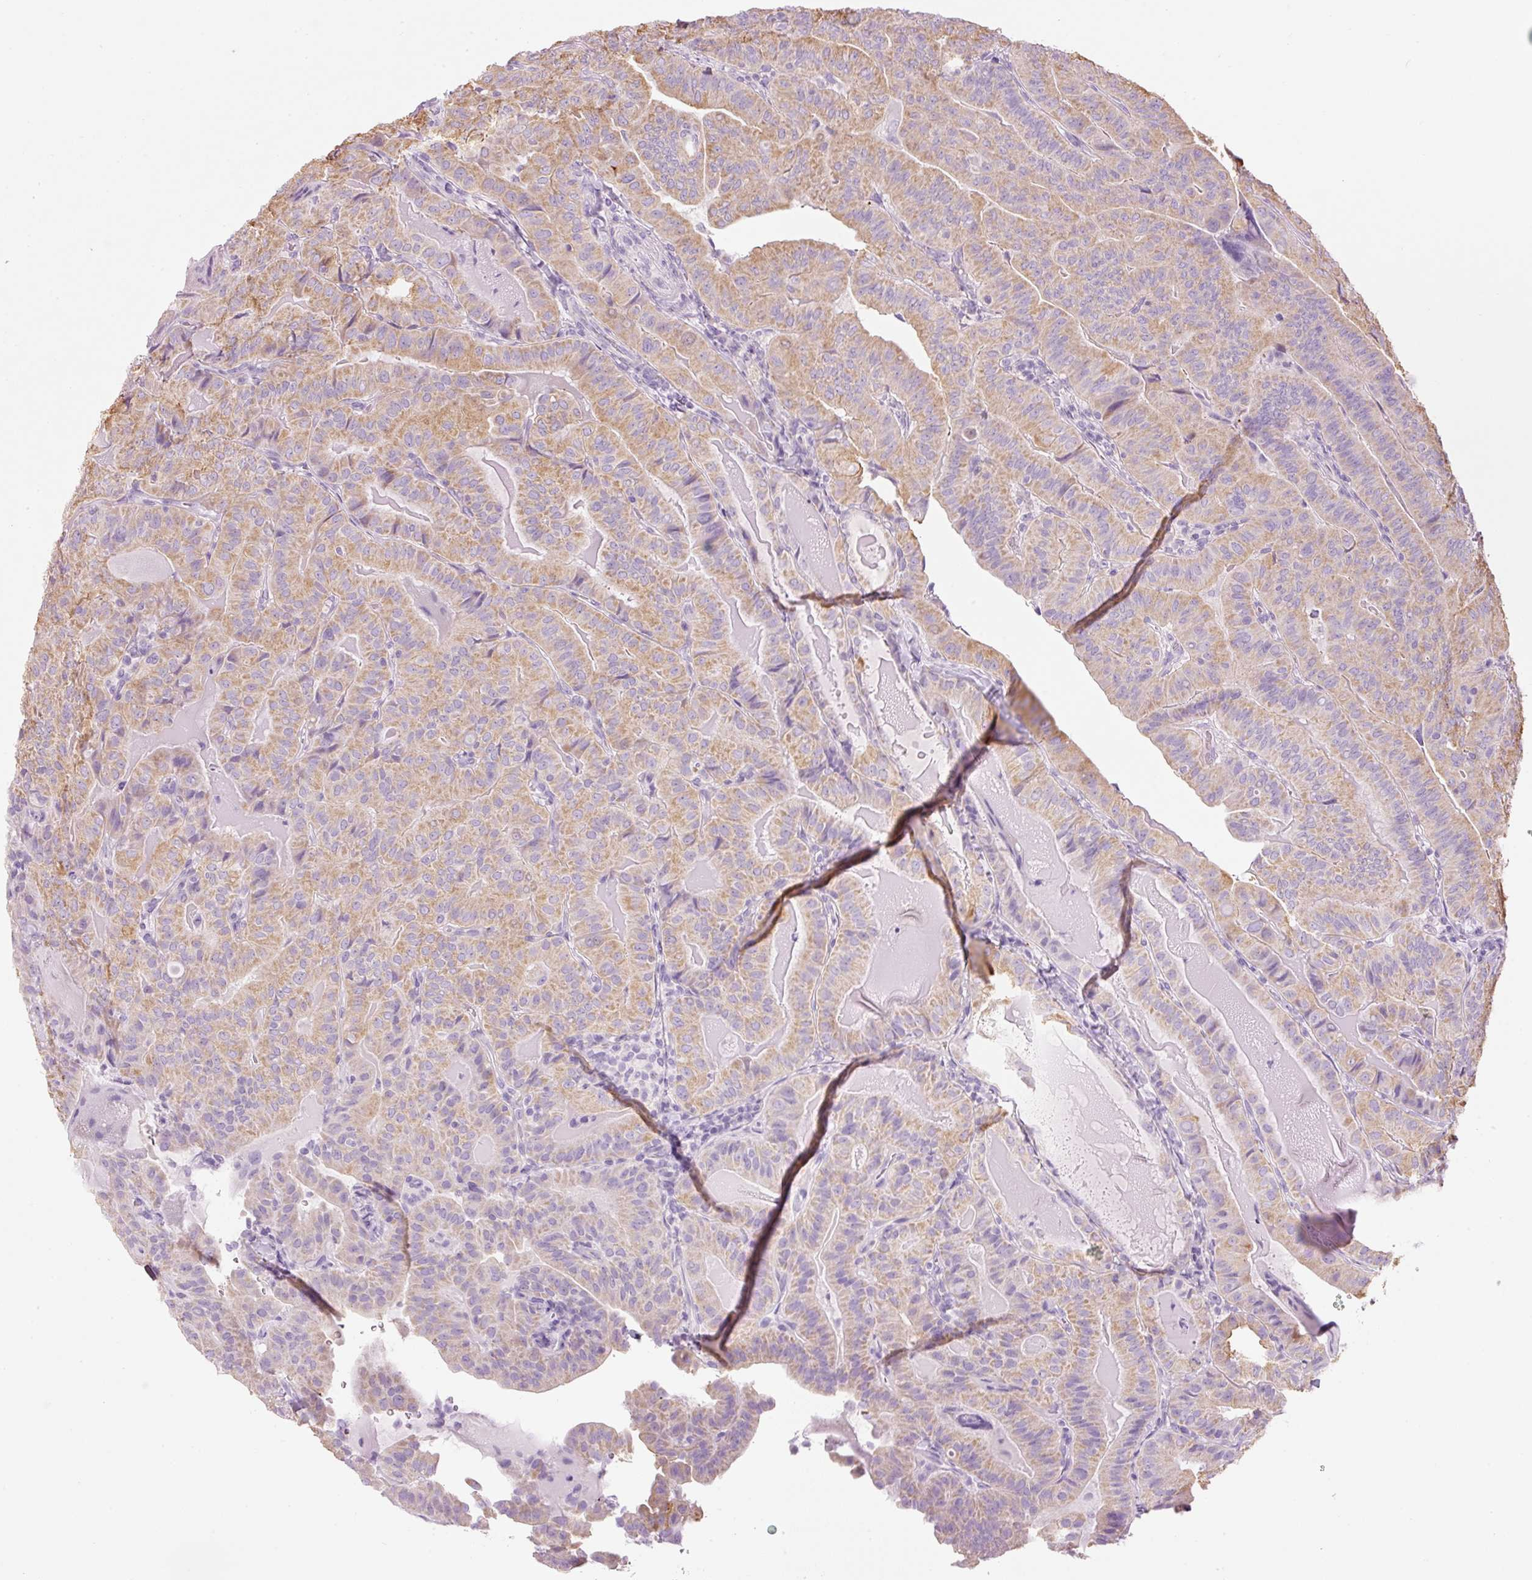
{"staining": {"intensity": "moderate", "quantity": "25%-75%", "location": "cytoplasmic/membranous"}, "tissue": "thyroid cancer", "cell_type": "Tumor cells", "image_type": "cancer", "snomed": [{"axis": "morphology", "description": "Papillary adenocarcinoma, NOS"}, {"axis": "topography", "description": "Thyroid gland"}], "caption": "Human papillary adenocarcinoma (thyroid) stained with a protein marker shows moderate staining in tumor cells.", "gene": "CARD16", "patient": {"sex": "female", "age": 68}}